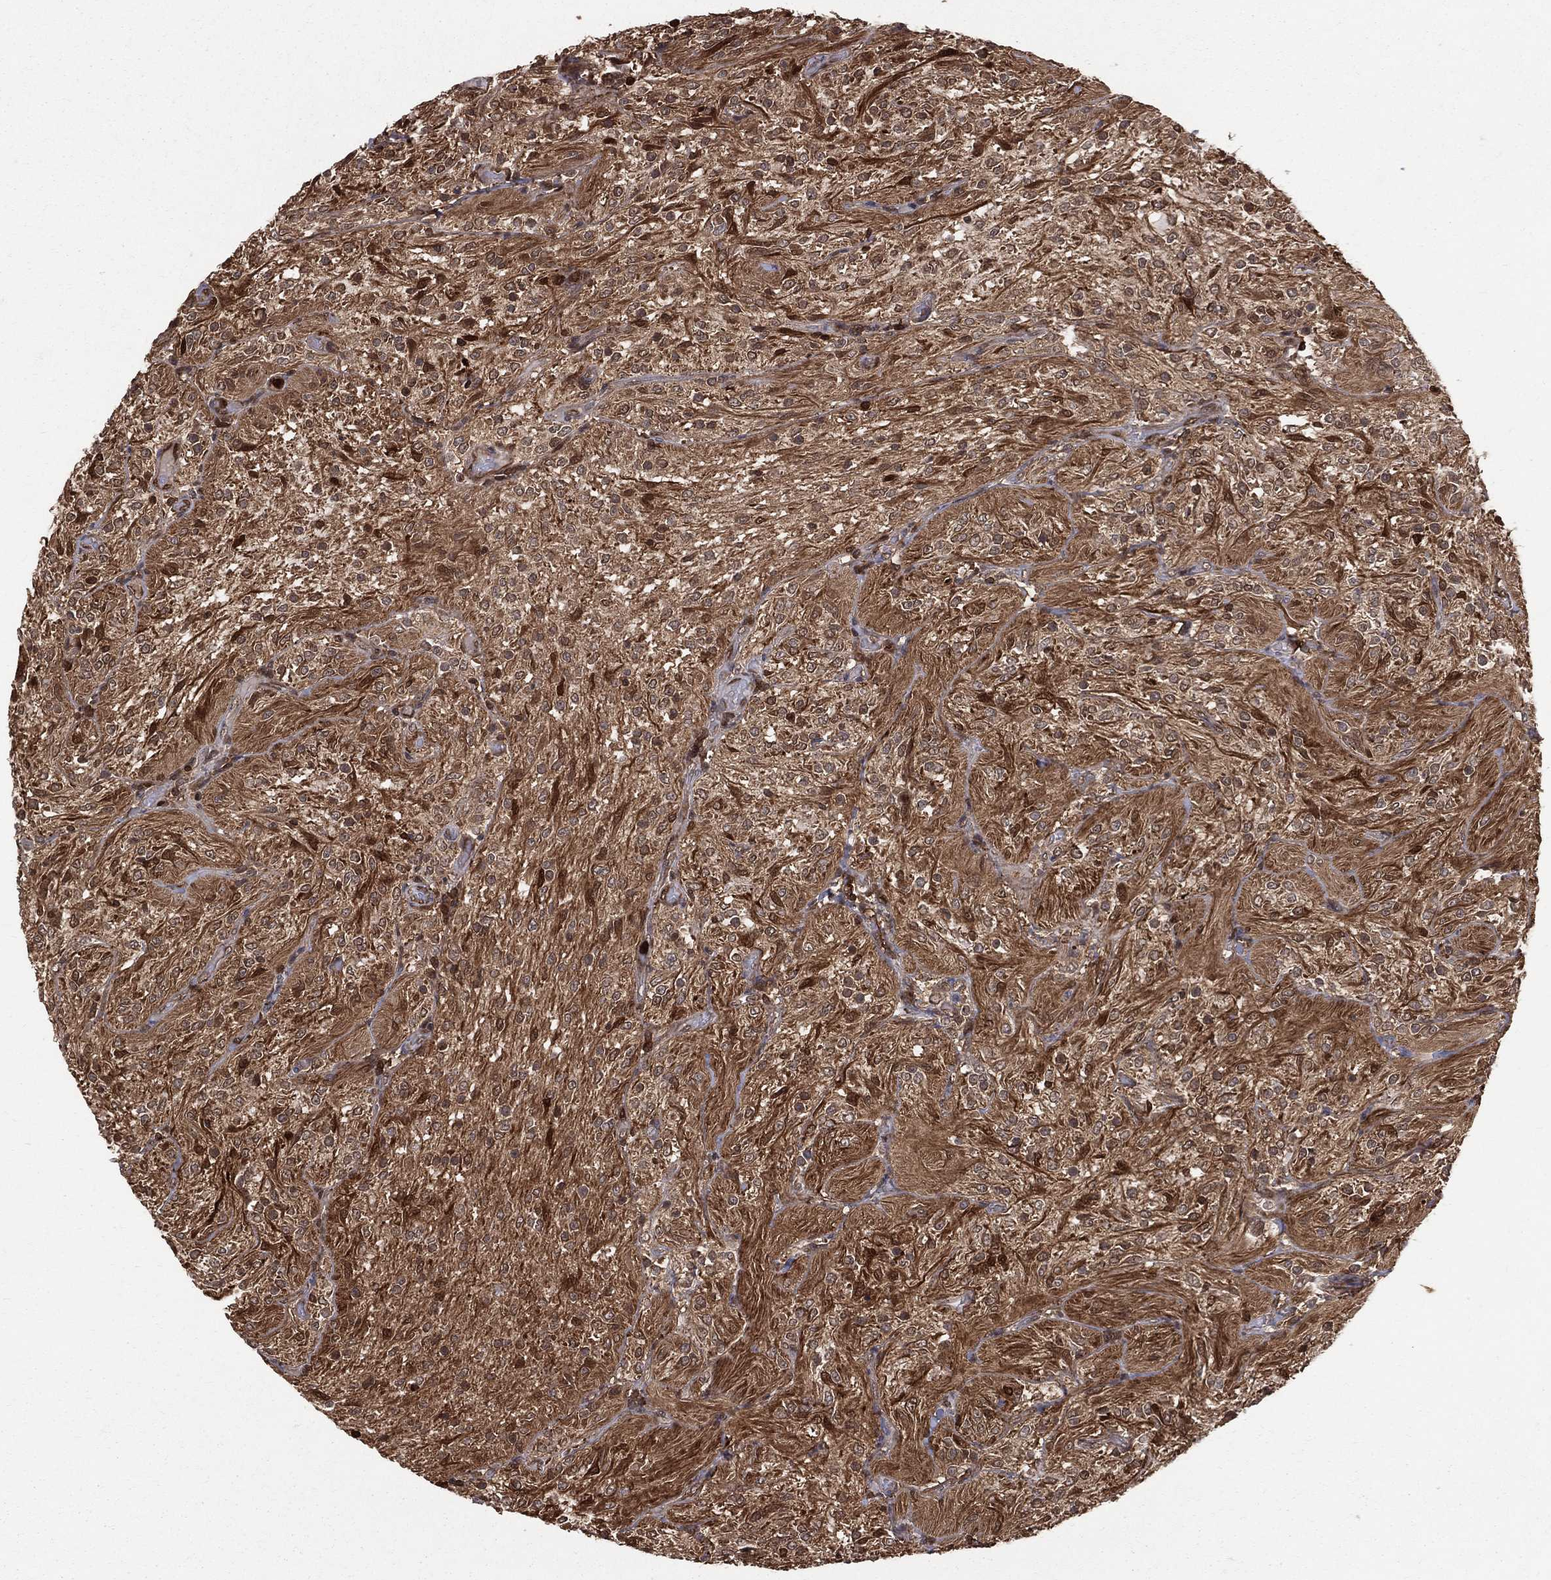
{"staining": {"intensity": "negative", "quantity": "none", "location": "none"}, "tissue": "glioma", "cell_type": "Tumor cells", "image_type": "cancer", "snomed": [{"axis": "morphology", "description": "Glioma, malignant, Low grade"}, {"axis": "topography", "description": "Brain"}], "caption": "Tumor cells show no significant expression in glioma.", "gene": "ENO1", "patient": {"sex": "male", "age": 3}}